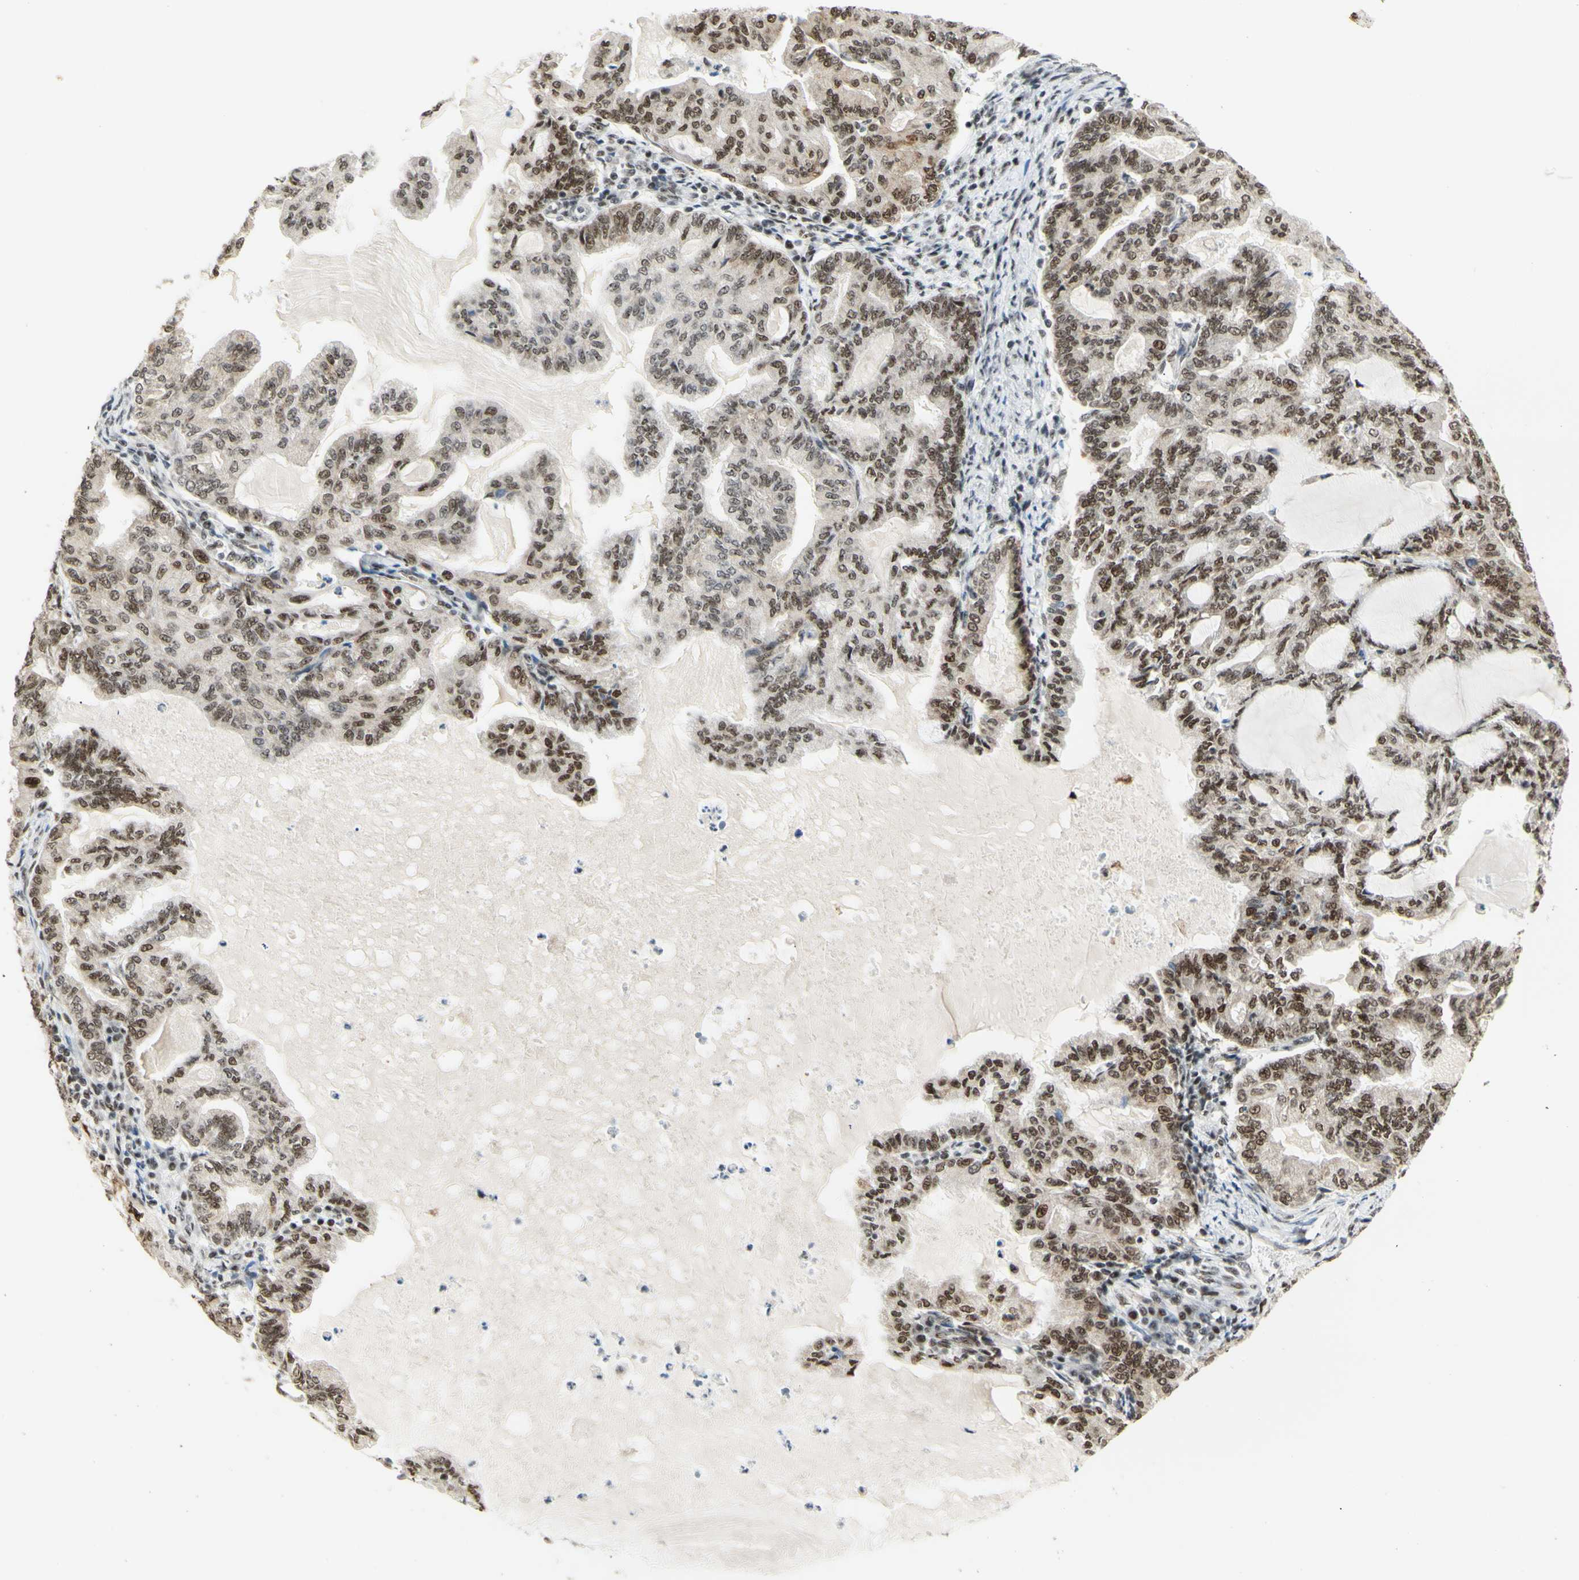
{"staining": {"intensity": "moderate", "quantity": ">75%", "location": "nuclear"}, "tissue": "endometrial cancer", "cell_type": "Tumor cells", "image_type": "cancer", "snomed": [{"axis": "morphology", "description": "Adenocarcinoma, NOS"}, {"axis": "topography", "description": "Endometrium"}], "caption": "A brown stain highlights moderate nuclear positivity of a protein in endometrial cancer (adenocarcinoma) tumor cells.", "gene": "DHX9", "patient": {"sex": "female", "age": 86}}